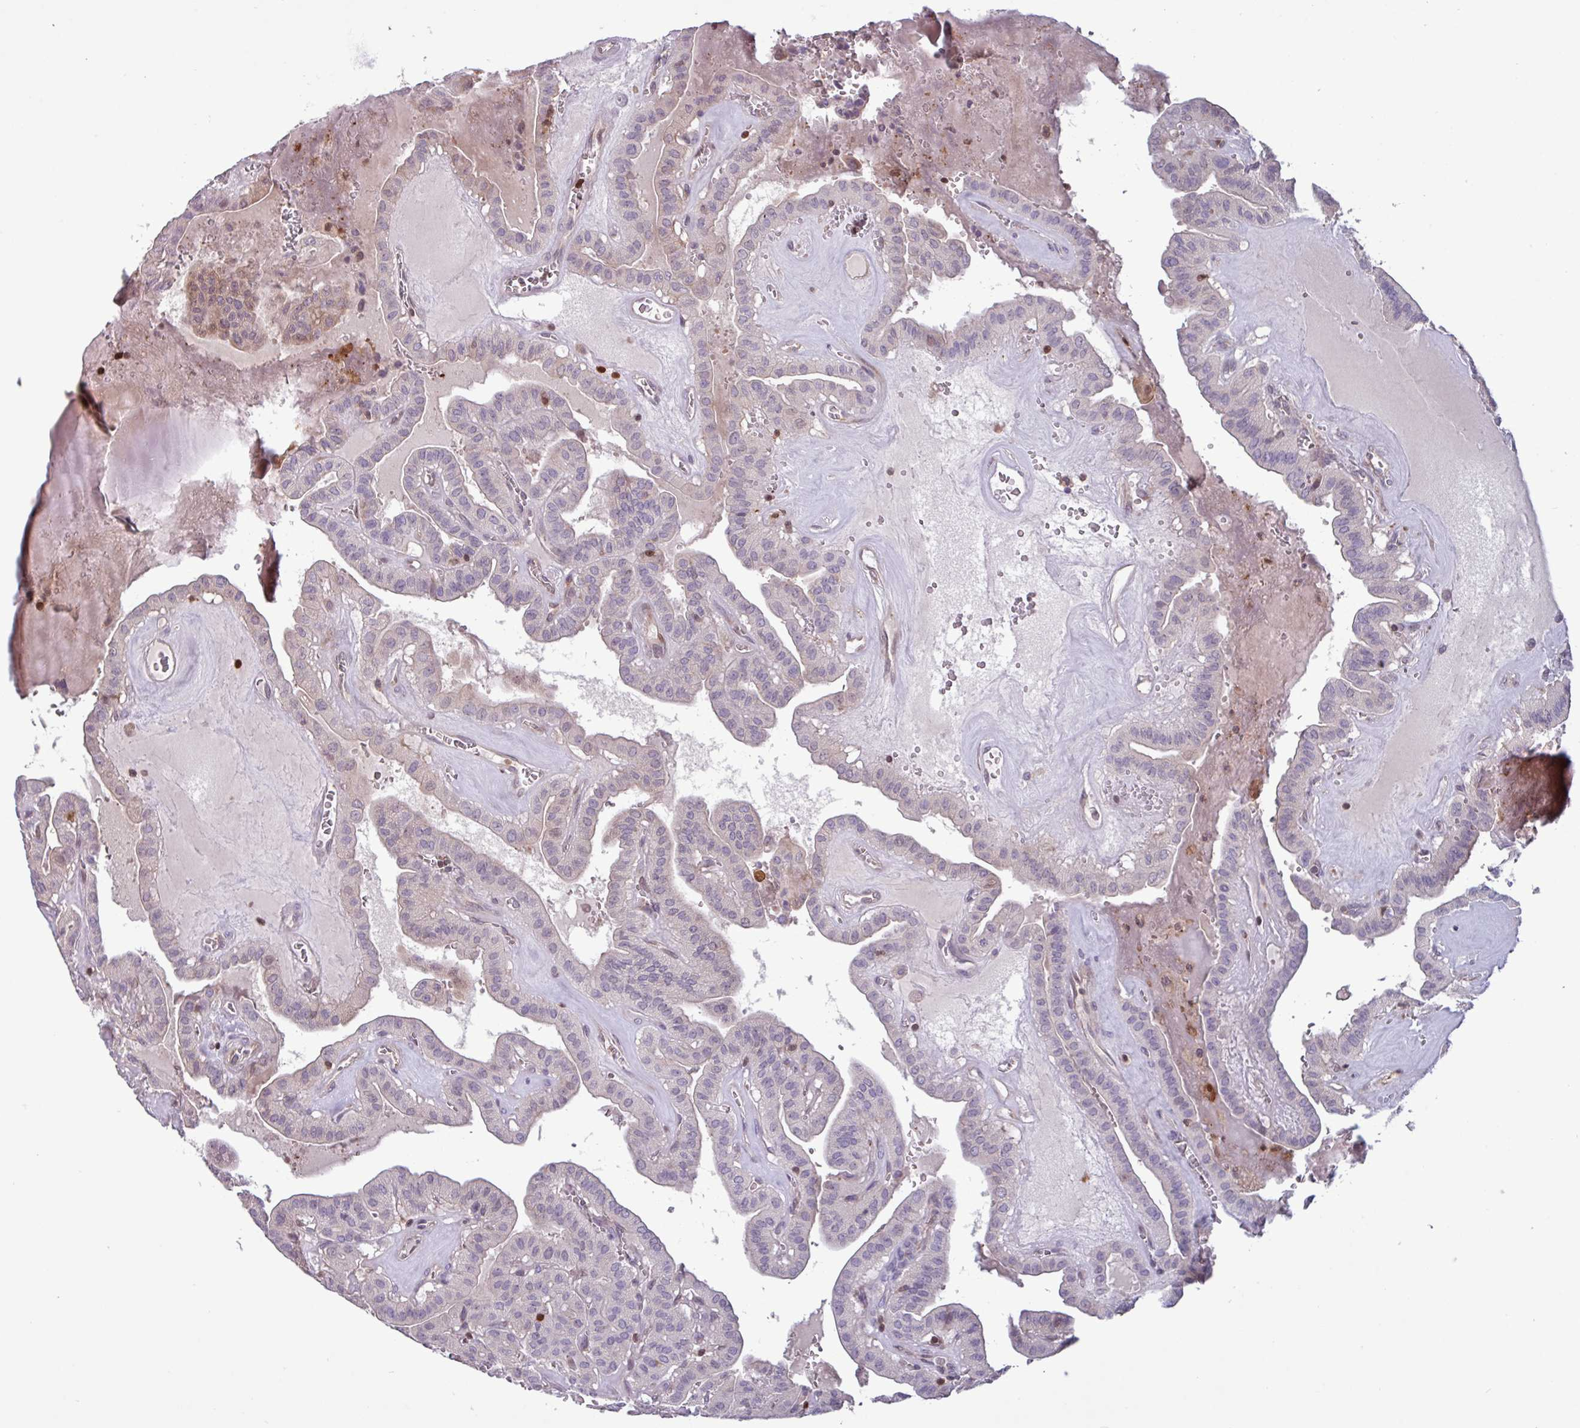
{"staining": {"intensity": "weak", "quantity": "<25%", "location": "cytoplasmic/membranous,nuclear"}, "tissue": "thyroid cancer", "cell_type": "Tumor cells", "image_type": "cancer", "snomed": [{"axis": "morphology", "description": "Papillary adenocarcinoma, NOS"}, {"axis": "topography", "description": "Thyroid gland"}], "caption": "Thyroid papillary adenocarcinoma stained for a protein using immunohistochemistry (IHC) reveals no expression tumor cells.", "gene": "SEC61G", "patient": {"sex": "male", "age": 52}}